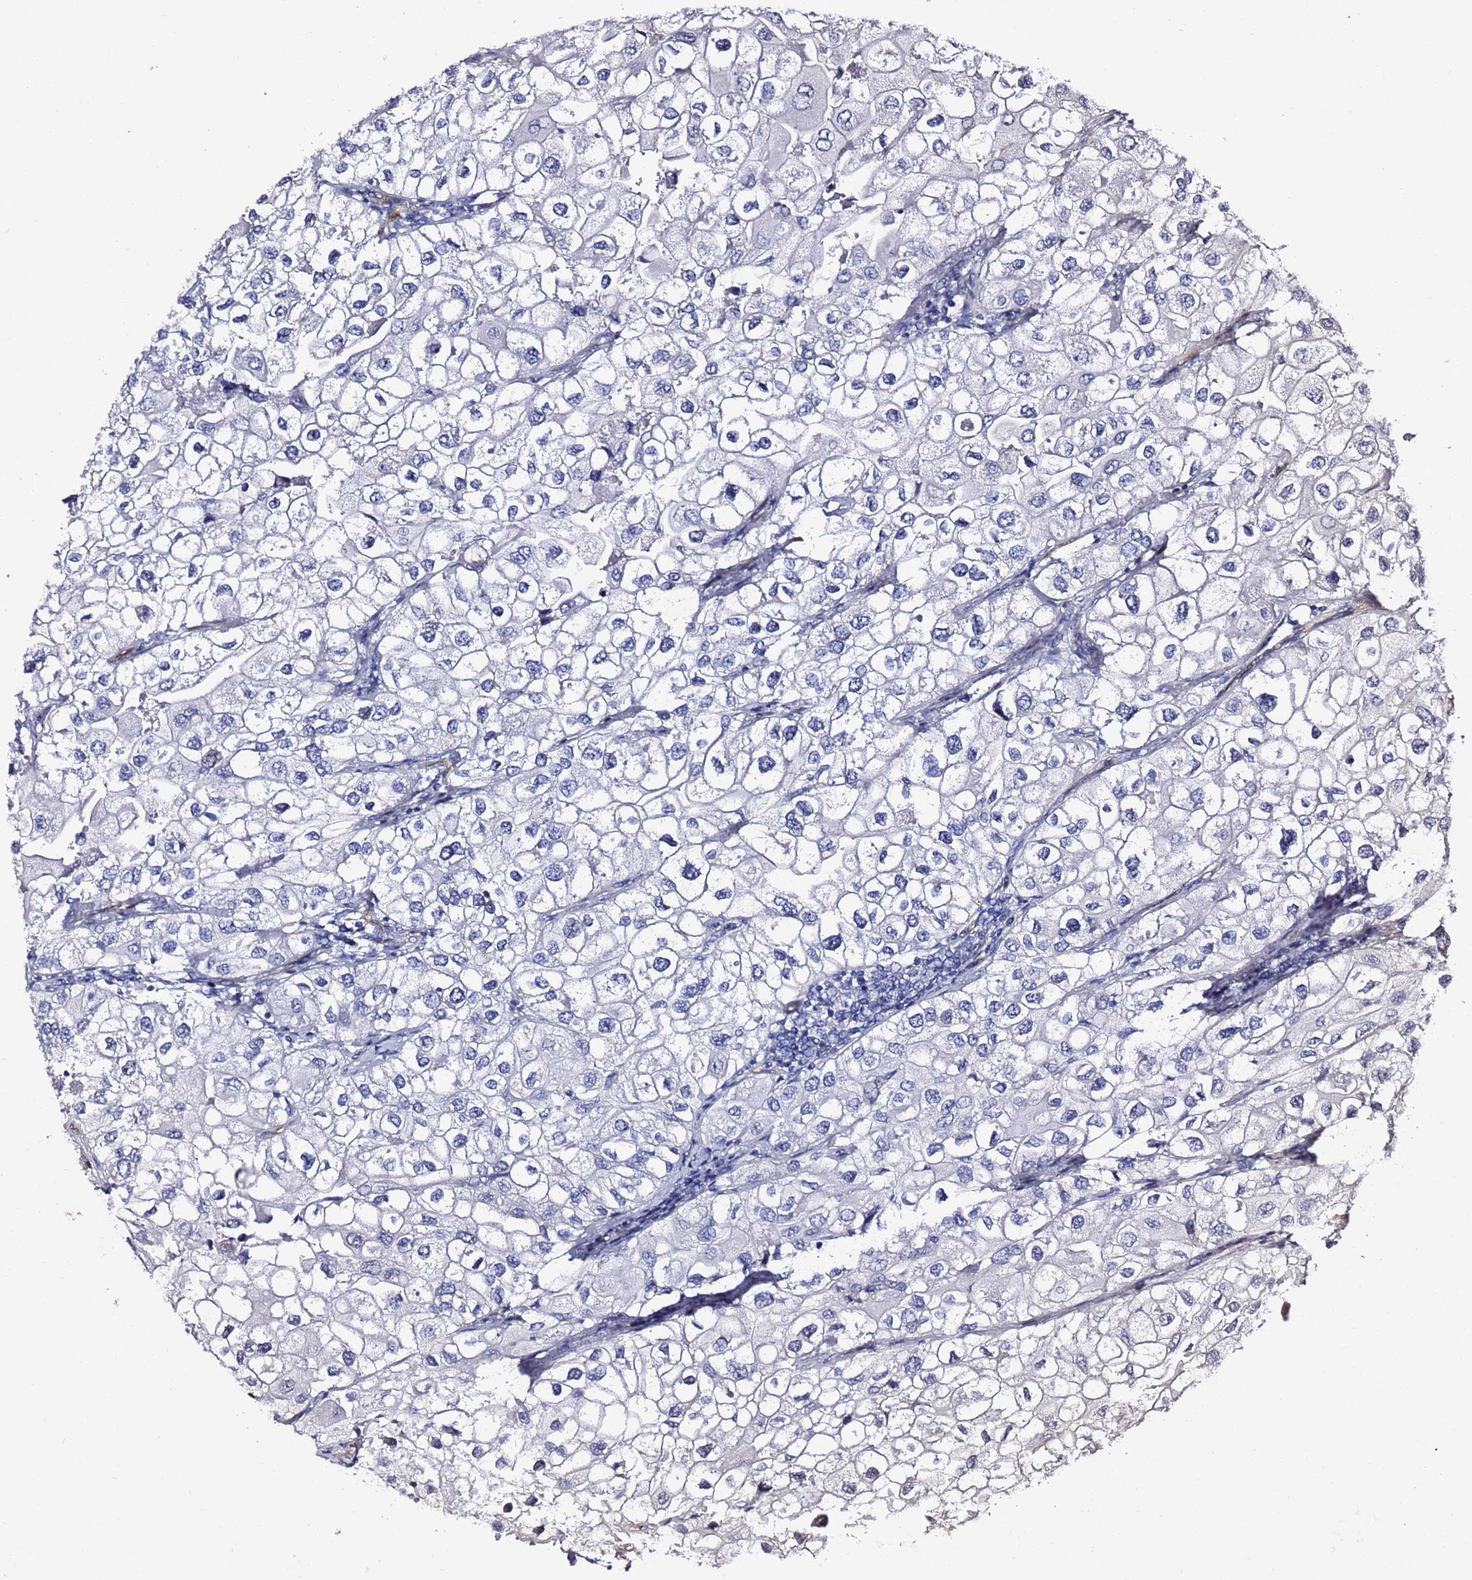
{"staining": {"intensity": "negative", "quantity": "none", "location": "none"}, "tissue": "urothelial cancer", "cell_type": "Tumor cells", "image_type": "cancer", "snomed": [{"axis": "morphology", "description": "Urothelial carcinoma, High grade"}, {"axis": "topography", "description": "Urinary bladder"}], "caption": "Immunohistochemical staining of human urothelial cancer shows no significant expression in tumor cells.", "gene": "DEFB104A", "patient": {"sex": "male", "age": 64}}